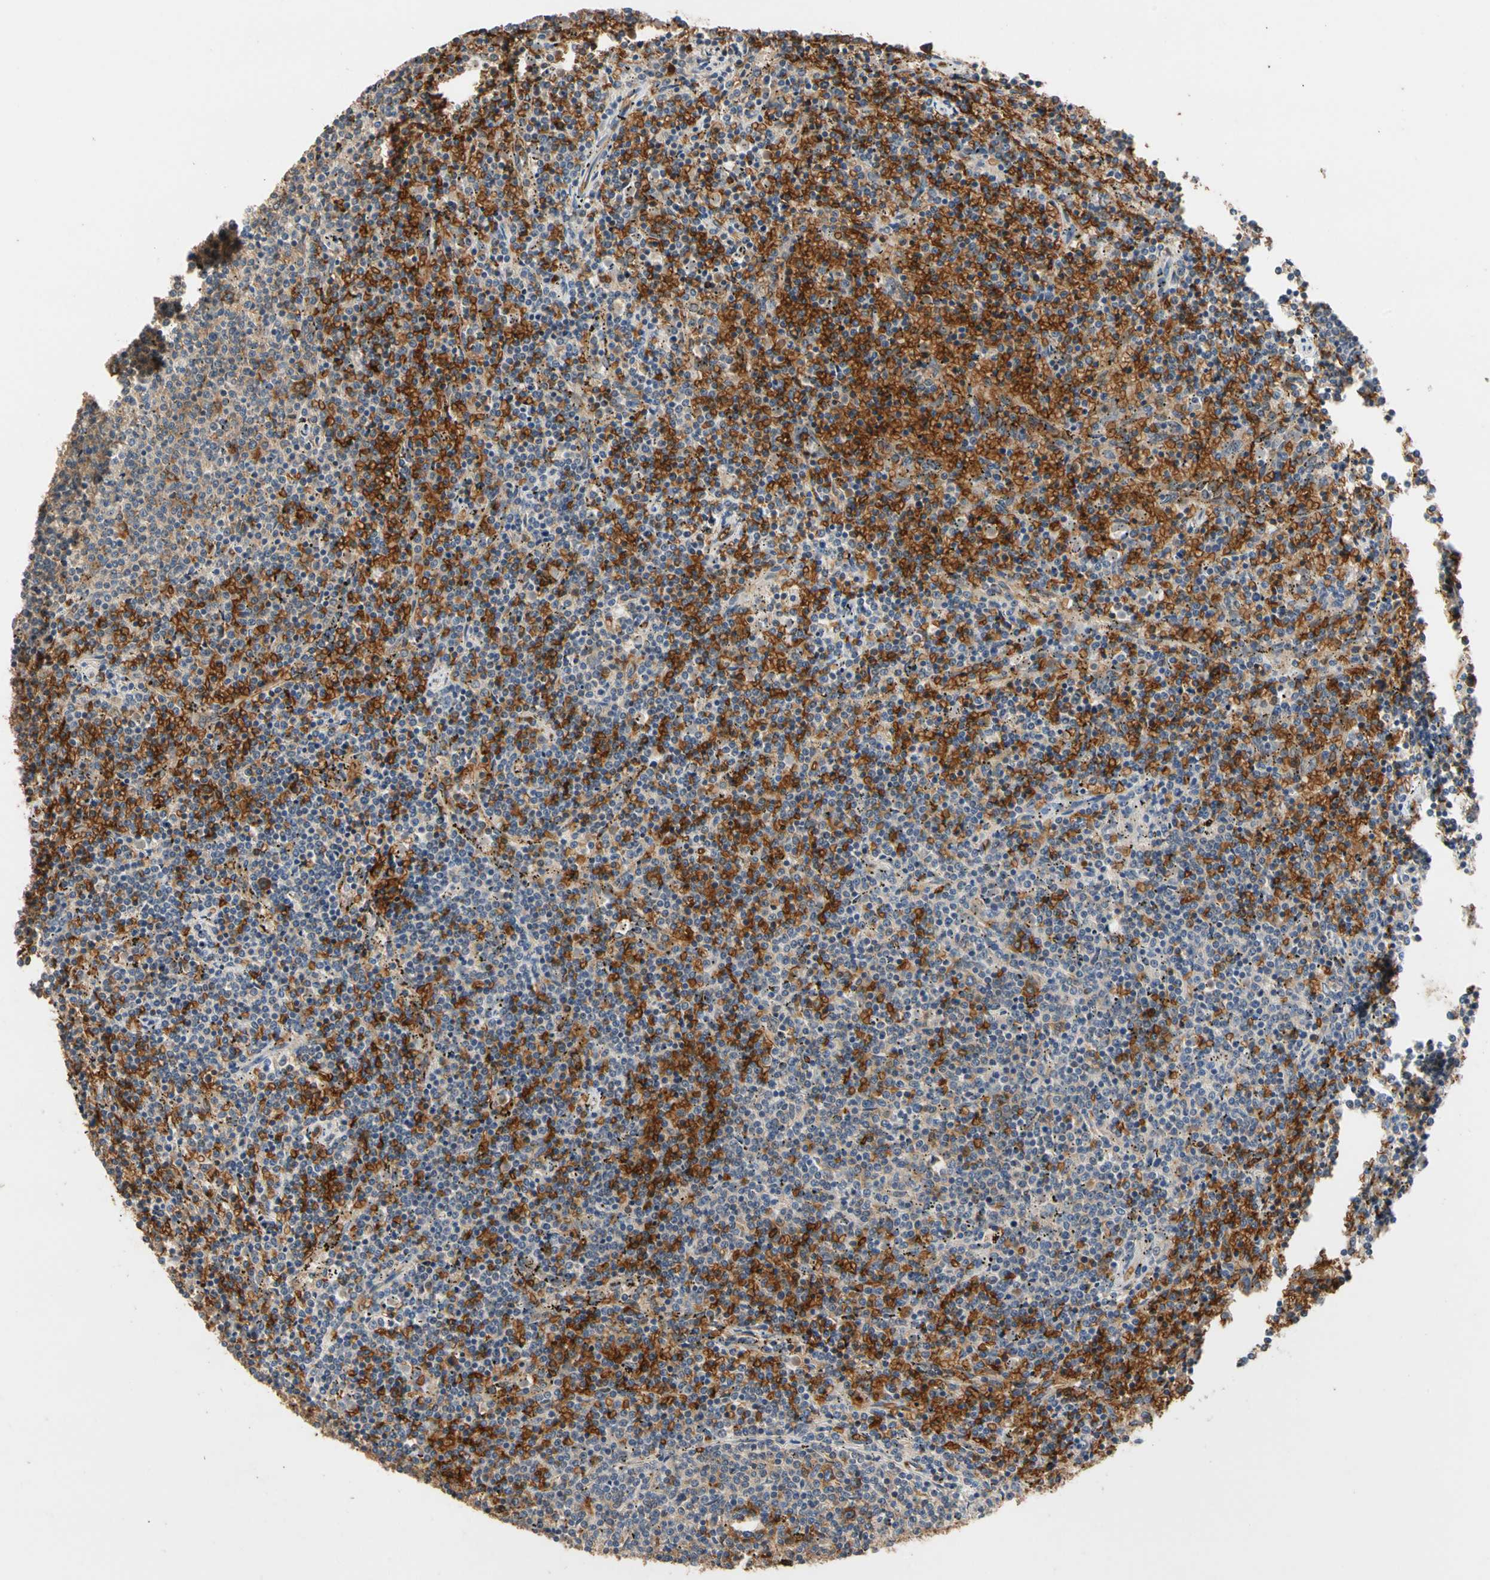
{"staining": {"intensity": "strong", "quantity": "25%-75%", "location": "cytoplasmic/membranous"}, "tissue": "lymphoma", "cell_type": "Tumor cells", "image_type": "cancer", "snomed": [{"axis": "morphology", "description": "Malignant lymphoma, non-Hodgkin's type, Low grade"}, {"axis": "topography", "description": "Spleen"}], "caption": "A brown stain shows strong cytoplasmic/membranous staining of a protein in human lymphoma tumor cells. (DAB = brown stain, brightfield microscopy at high magnification).", "gene": "RIOK2", "patient": {"sex": "female", "age": 50}}